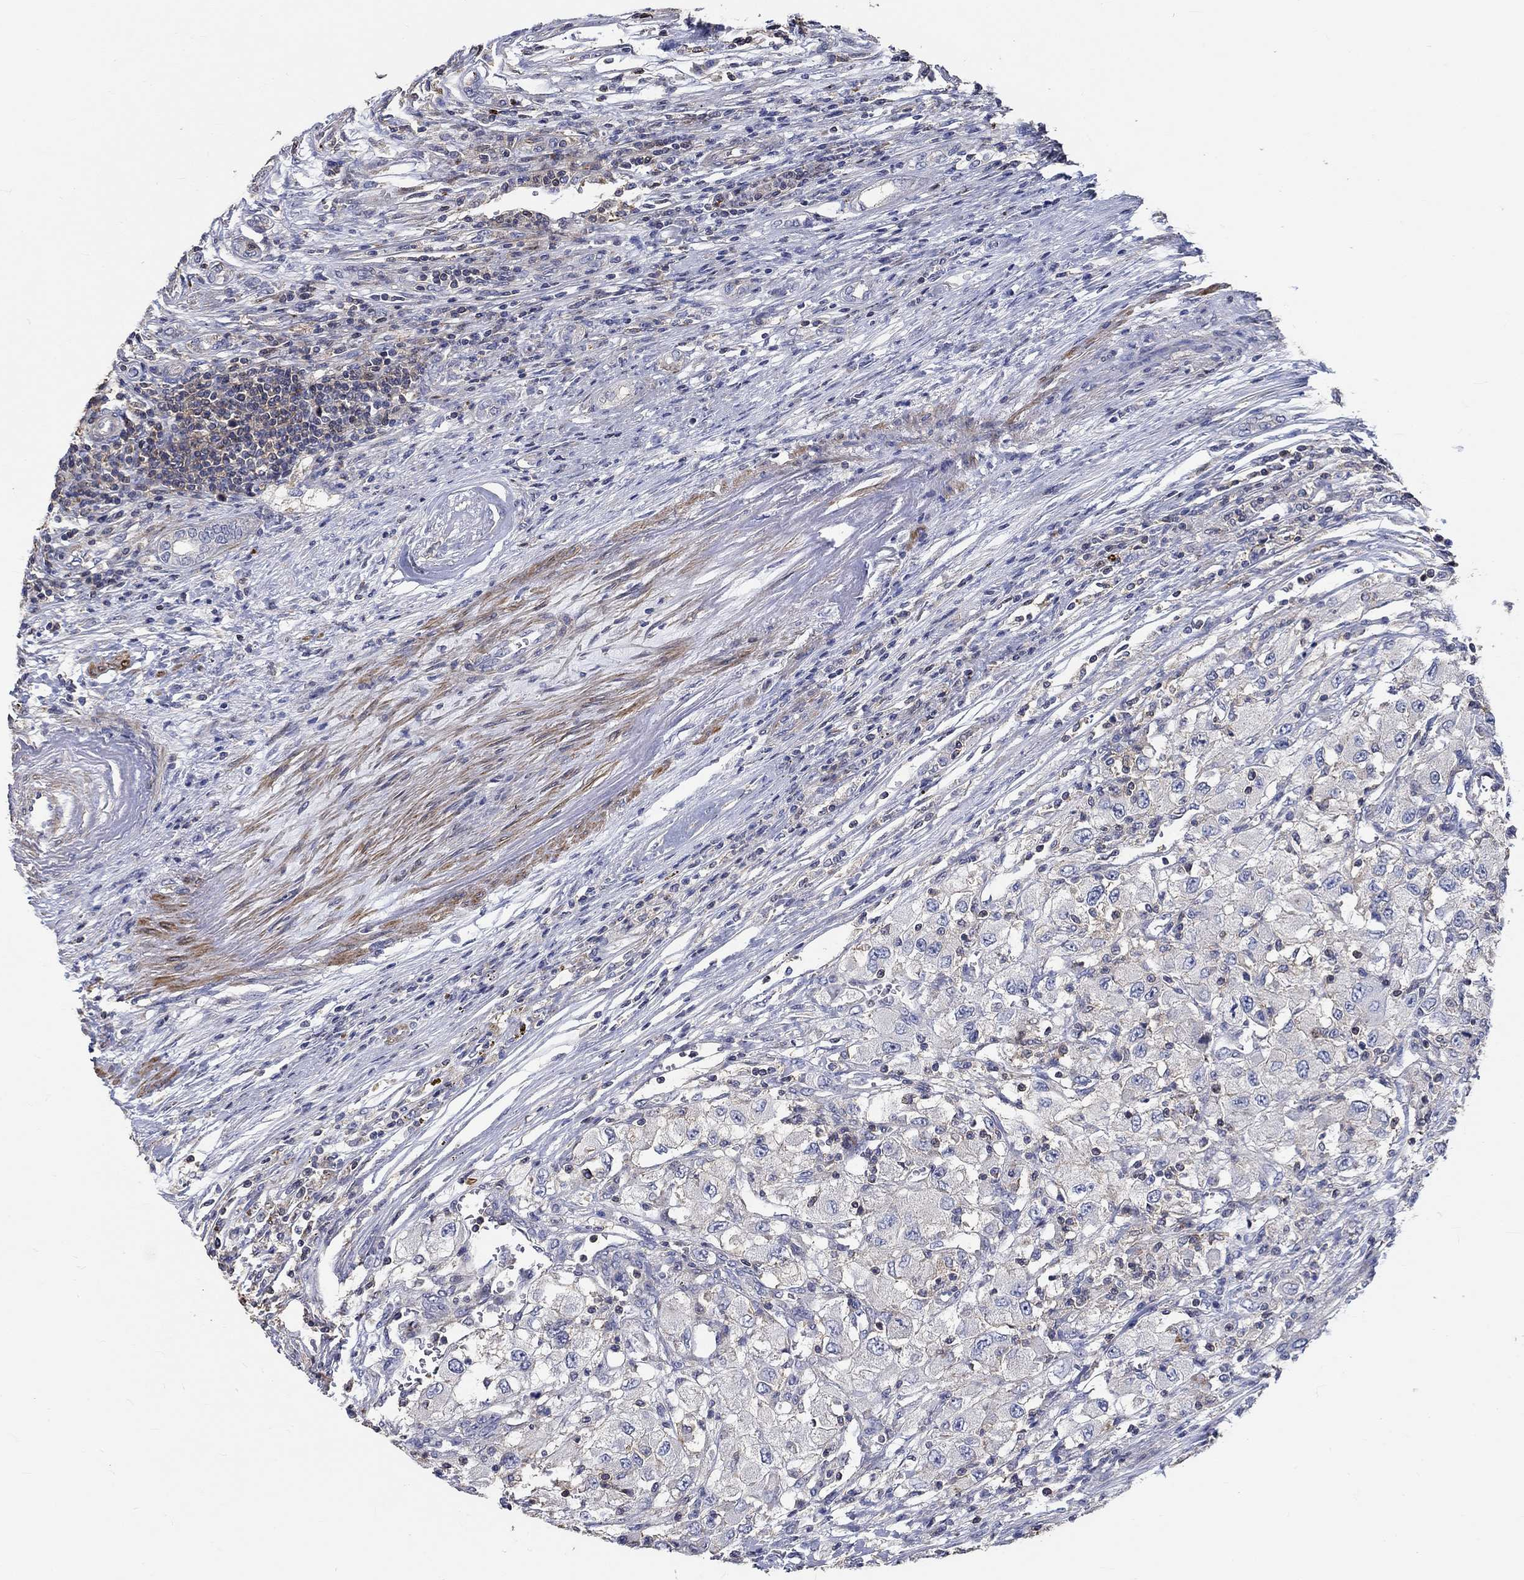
{"staining": {"intensity": "negative", "quantity": "none", "location": "none"}, "tissue": "renal cancer", "cell_type": "Tumor cells", "image_type": "cancer", "snomed": [{"axis": "morphology", "description": "Adenocarcinoma, NOS"}, {"axis": "topography", "description": "Kidney"}], "caption": "IHC photomicrograph of human renal cancer (adenocarcinoma) stained for a protein (brown), which demonstrates no expression in tumor cells. Brightfield microscopy of immunohistochemistry stained with DAB (brown) and hematoxylin (blue), captured at high magnification.", "gene": "TNFAIP8L3", "patient": {"sex": "female", "age": 67}}